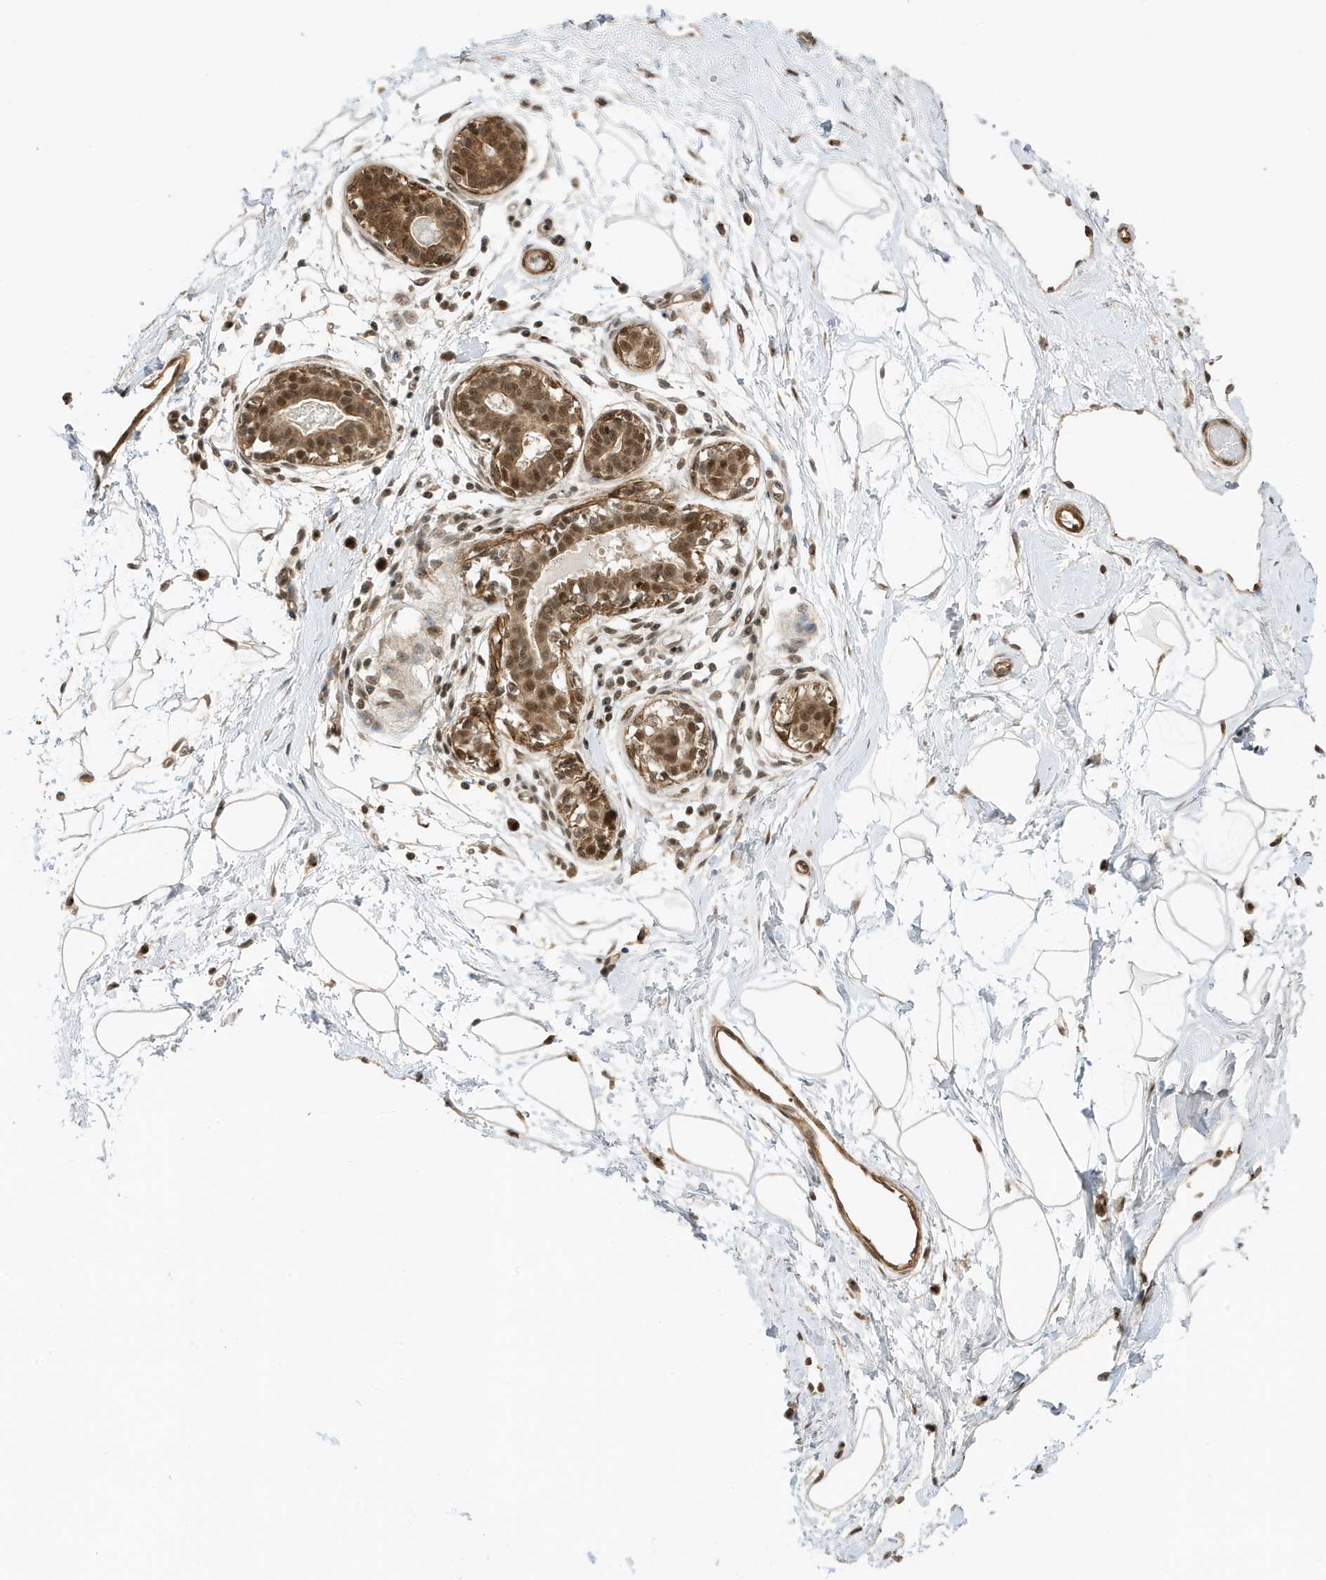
{"staining": {"intensity": "moderate", "quantity": ">75%", "location": "nuclear"}, "tissue": "breast", "cell_type": "Adipocytes", "image_type": "normal", "snomed": [{"axis": "morphology", "description": "Normal tissue, NOS"}, {"axis": "topography", "description": "Breast"}], "caption": "Immunohistochemistry (IHC) (DAB) staining of normal human breast shows moderate nuclear protein expression in approximately >75% of adipocytes.", "gene": "MAST3", "patient": {"sex": "female", "age": 45}}